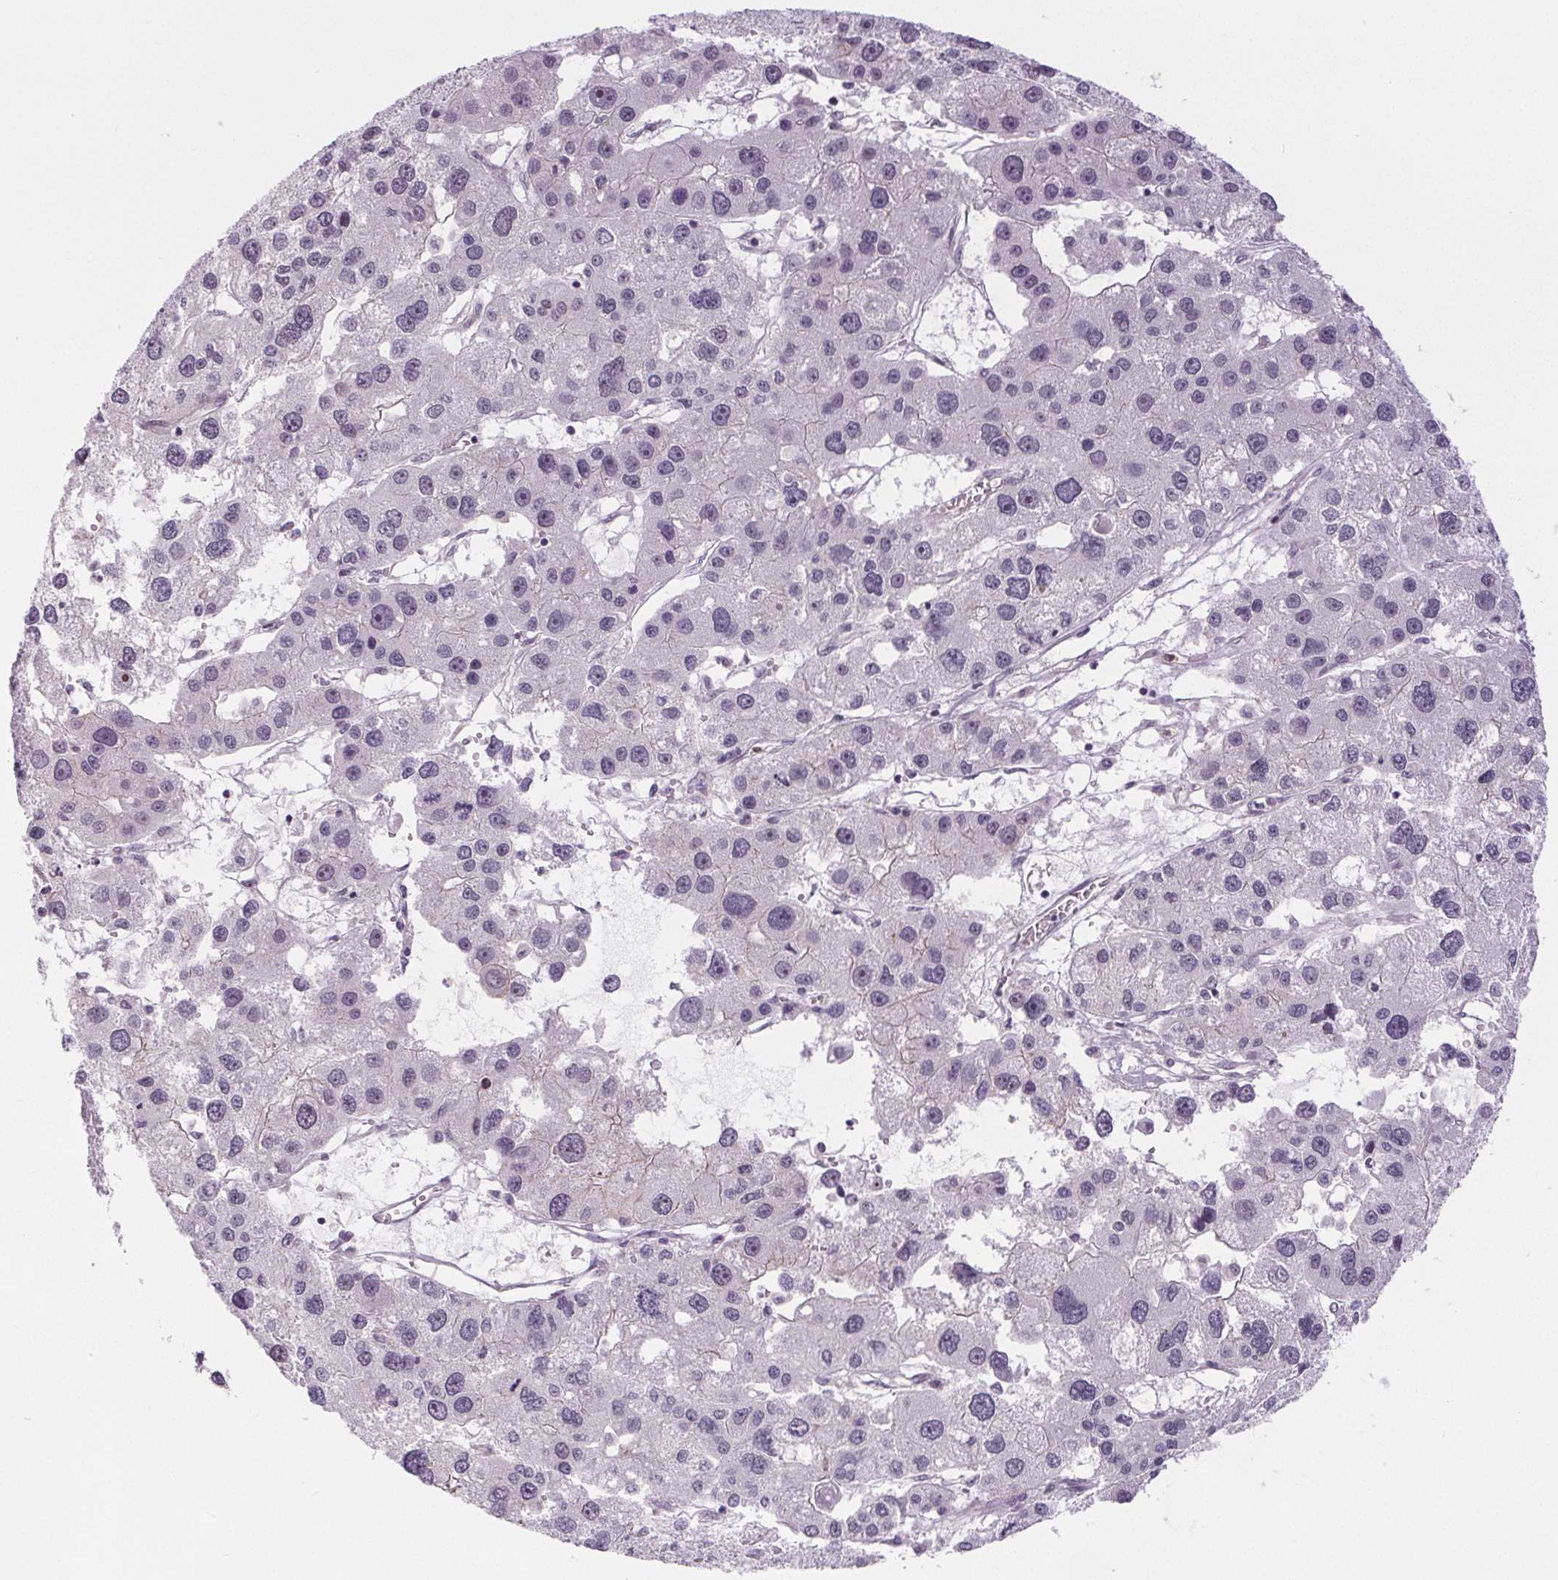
{"staining": {"intensity": "weak", "quantity": "<25%", "location": "nuclear"}, "tissue": "liver cancer", "cell_type": "Tumor cells", "image_type": "cancer", "snomed": [{"axis": "morphology", "description": "Carcinoma, Hepatocellular, NOS"}, {"axis": "topography", "description": "Liver"}], "caption": "This is a image of immunohistochemistry (IHC) staining of liver hepatocellular carcinoma, which shows no expression in tumor cells. (Stains: DAB (3,3'-diaminobenzidine) immunohistochemistry with hematoxylin counter stain, Microscopy: brightfield microscopy at high magnification).", "gene": "NOLC1", "patient": {"sex": "male", "age": 73}}